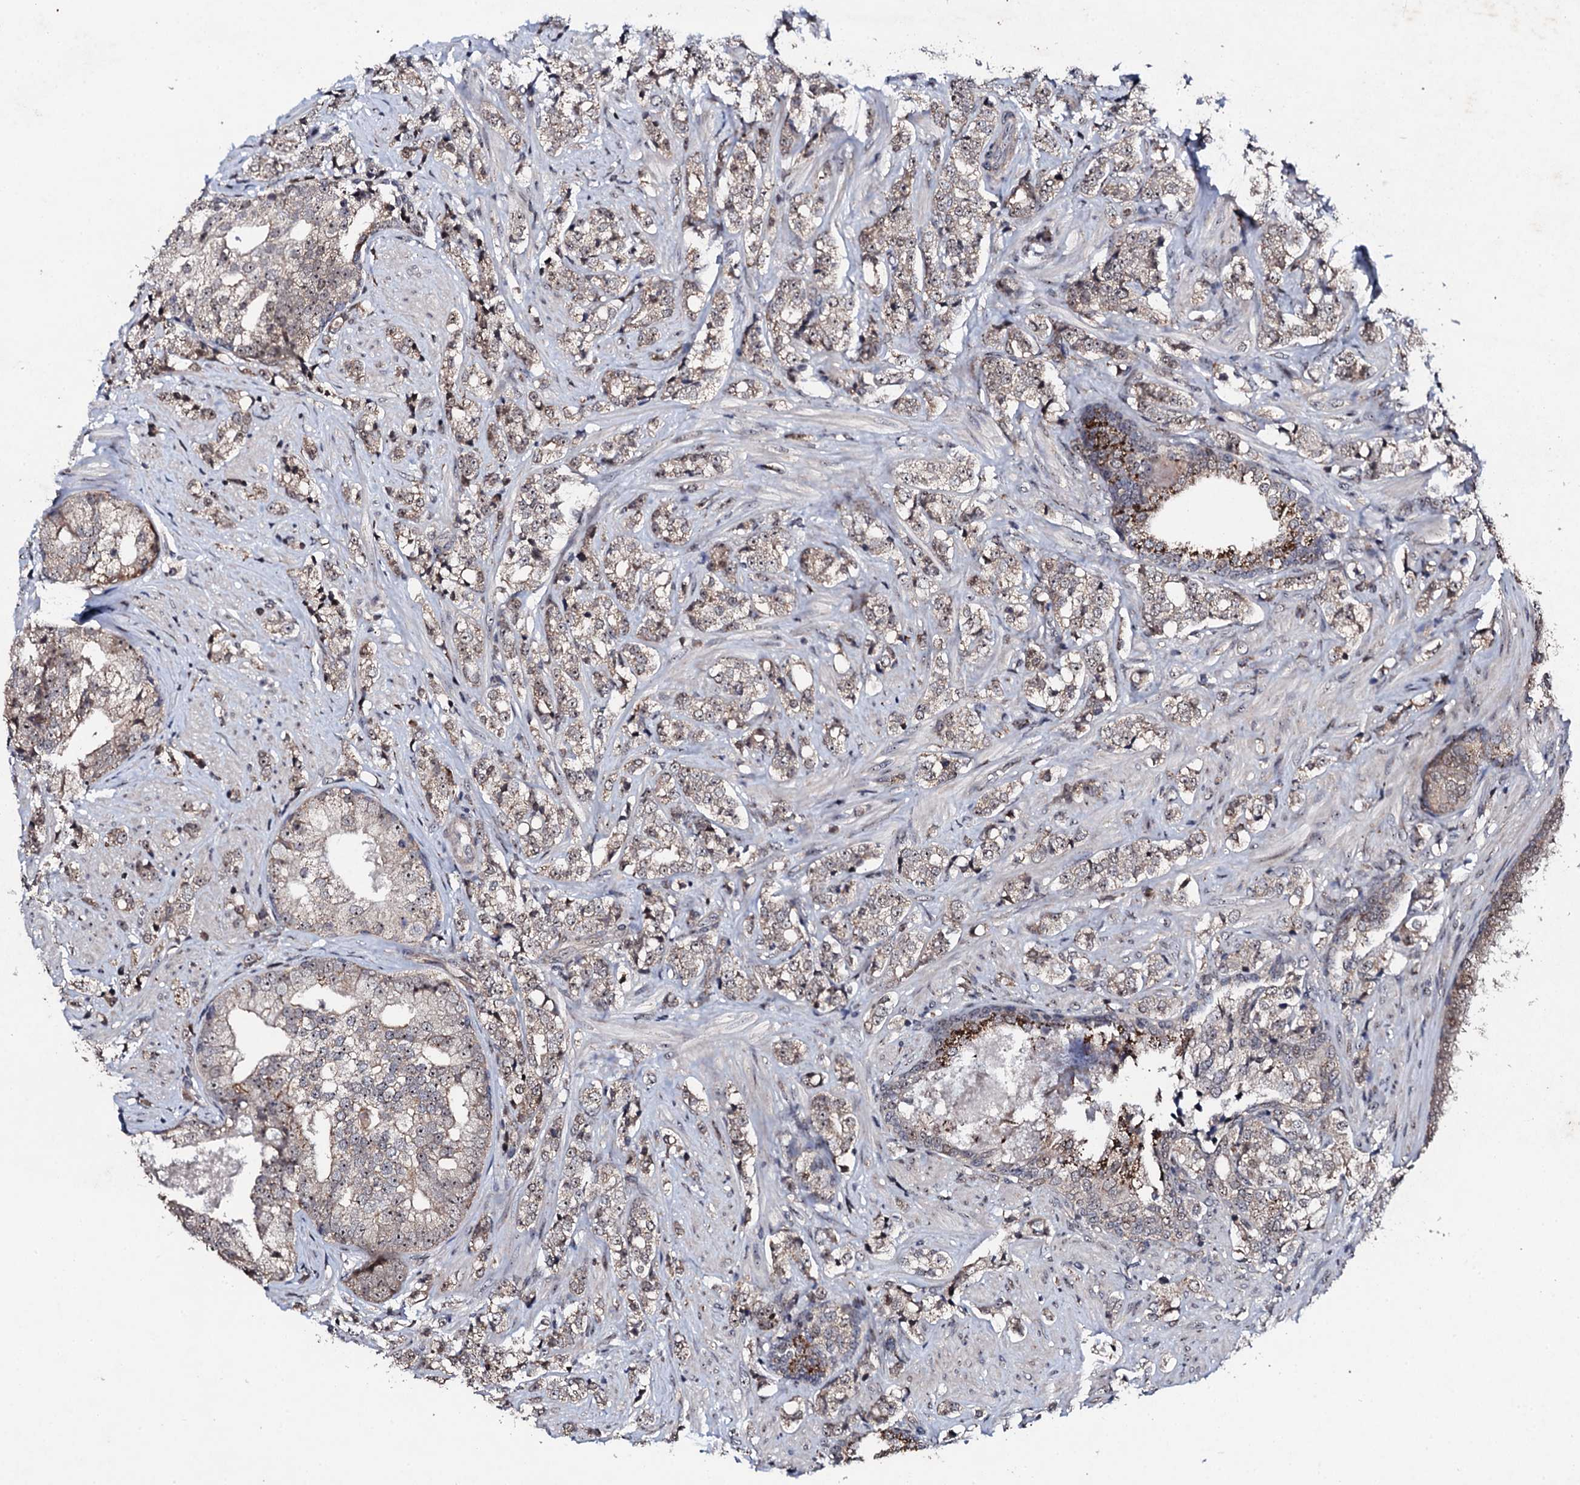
{"staining": {"intensity": "weak", "quantity": "<25%", "location": "cytoplasmic/membranous"}, "tissue": "prostate cancer", "cell_type": "Tumor cells", "image_type": "cancer", "snomed": [{"axis": "morphology", "description": "Adenocarcinoma, High grade"}, {"axis": "topography", "description": "Prostate"}], "caption": "This image is of prostate high-grade adenocarcinoma stained with immunohistochemistry to label a protein in brown with the nuclei are counter-stained blue. There is no positivity in tumor cells.", "gene": "FAM111A", "patient": {"sex": "male", "age": 69}}